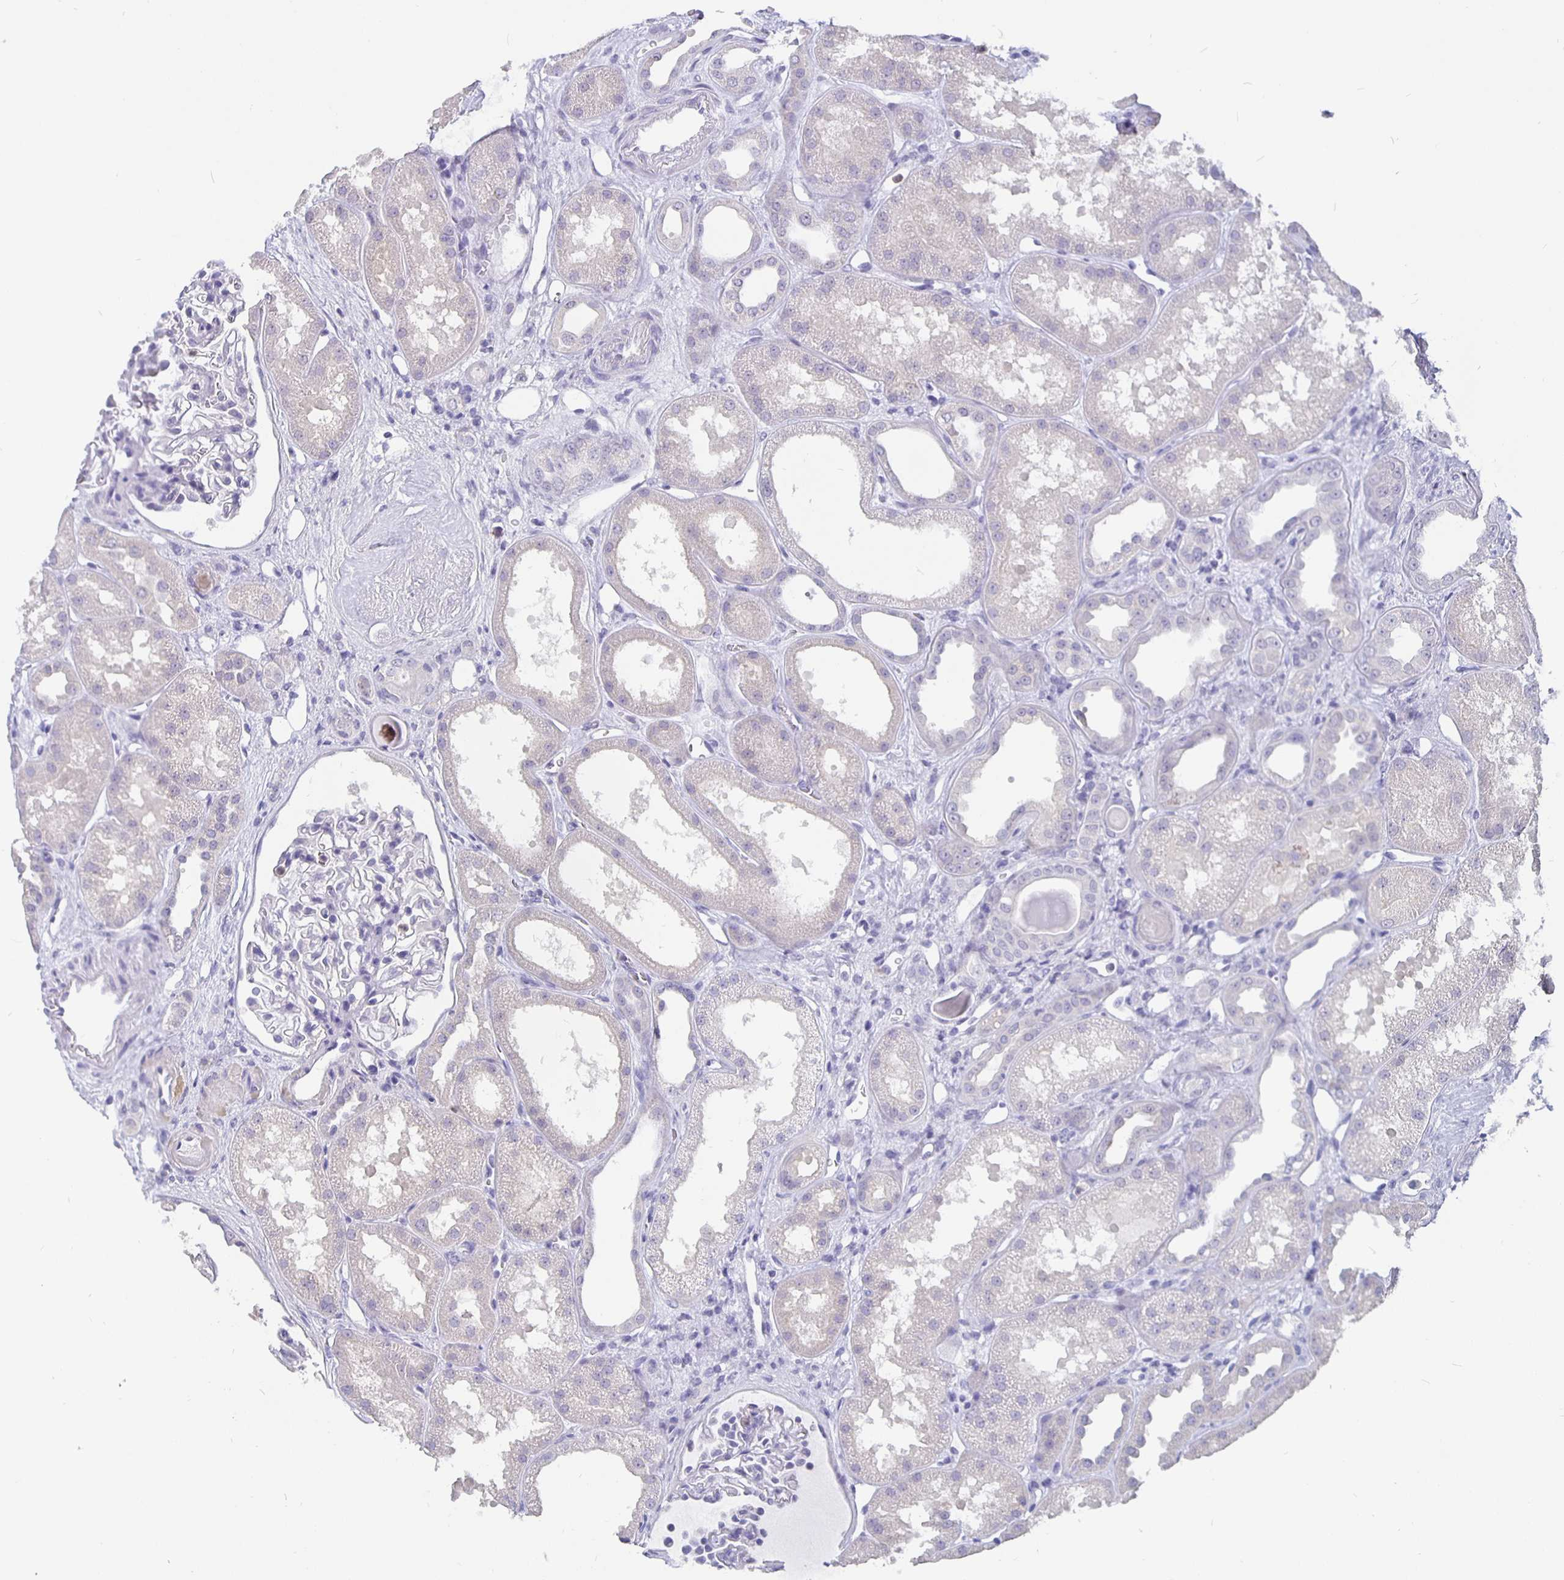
{"staining": {"intensity": "negative", "quantity": "none", "location": "none"}, "tissue": "kidney", "cell_type": "Cells in glomeruli", "image_type": "normal", "snomed": [{"axis": "morphology", "description": "Normal tissue, NOS"}, {"axis": "topography", "description": "Kidney"}], "caption": "The immunohistochemistry micrograph has no significant positivity in cells in glomeruli of kidney. The staining was performed using DAB to visualize the protein expression in brown, while the nuclei were stained in blue with hematoxylin (Magnification: 20x).", "gene": "GPX4", "patient": {"sex": "male", "age": 61}}